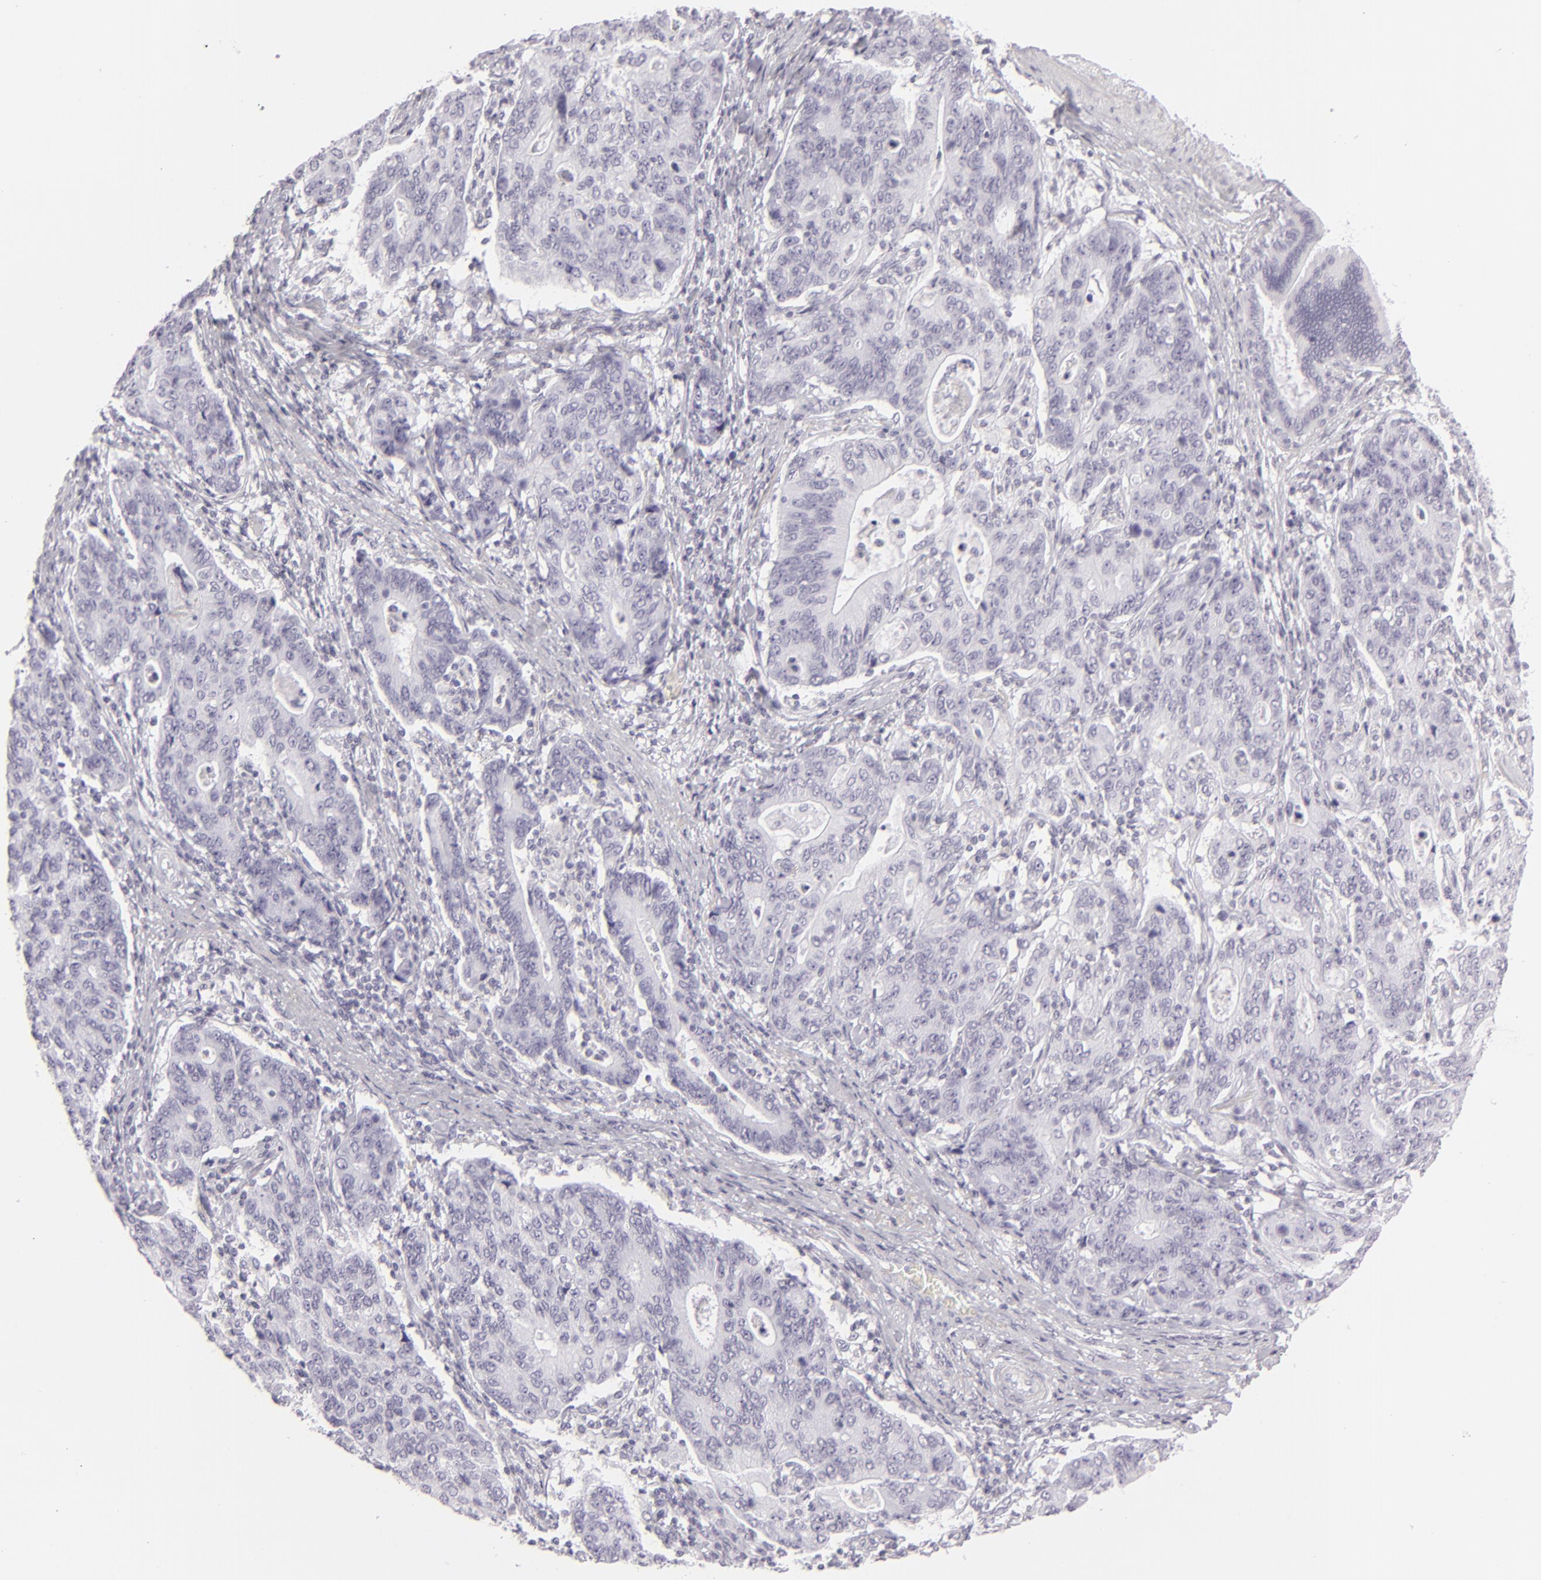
{"staining": {"intensity": "negative", "quantity": "none", "location": "none"}, "tissue": "stomach cancer", "cell_type": "Tumor cells", "image_type": "cancer", "snomed": [{"axis": "morphology", "description": "Adenocarcinoma, NOS"}, {"axis": "topography", "description": "Esophagus"}, {"axis": "topography", "description": "Stomach"}], "caption": "High power microscopy histopathology image of an immunohistochemistry photomicrograph of adenocarcinoma (stomach), revealing no significant expression in tumor cells.", "gene": "FLG", "patient": {"sex": "male", "age": 74}}